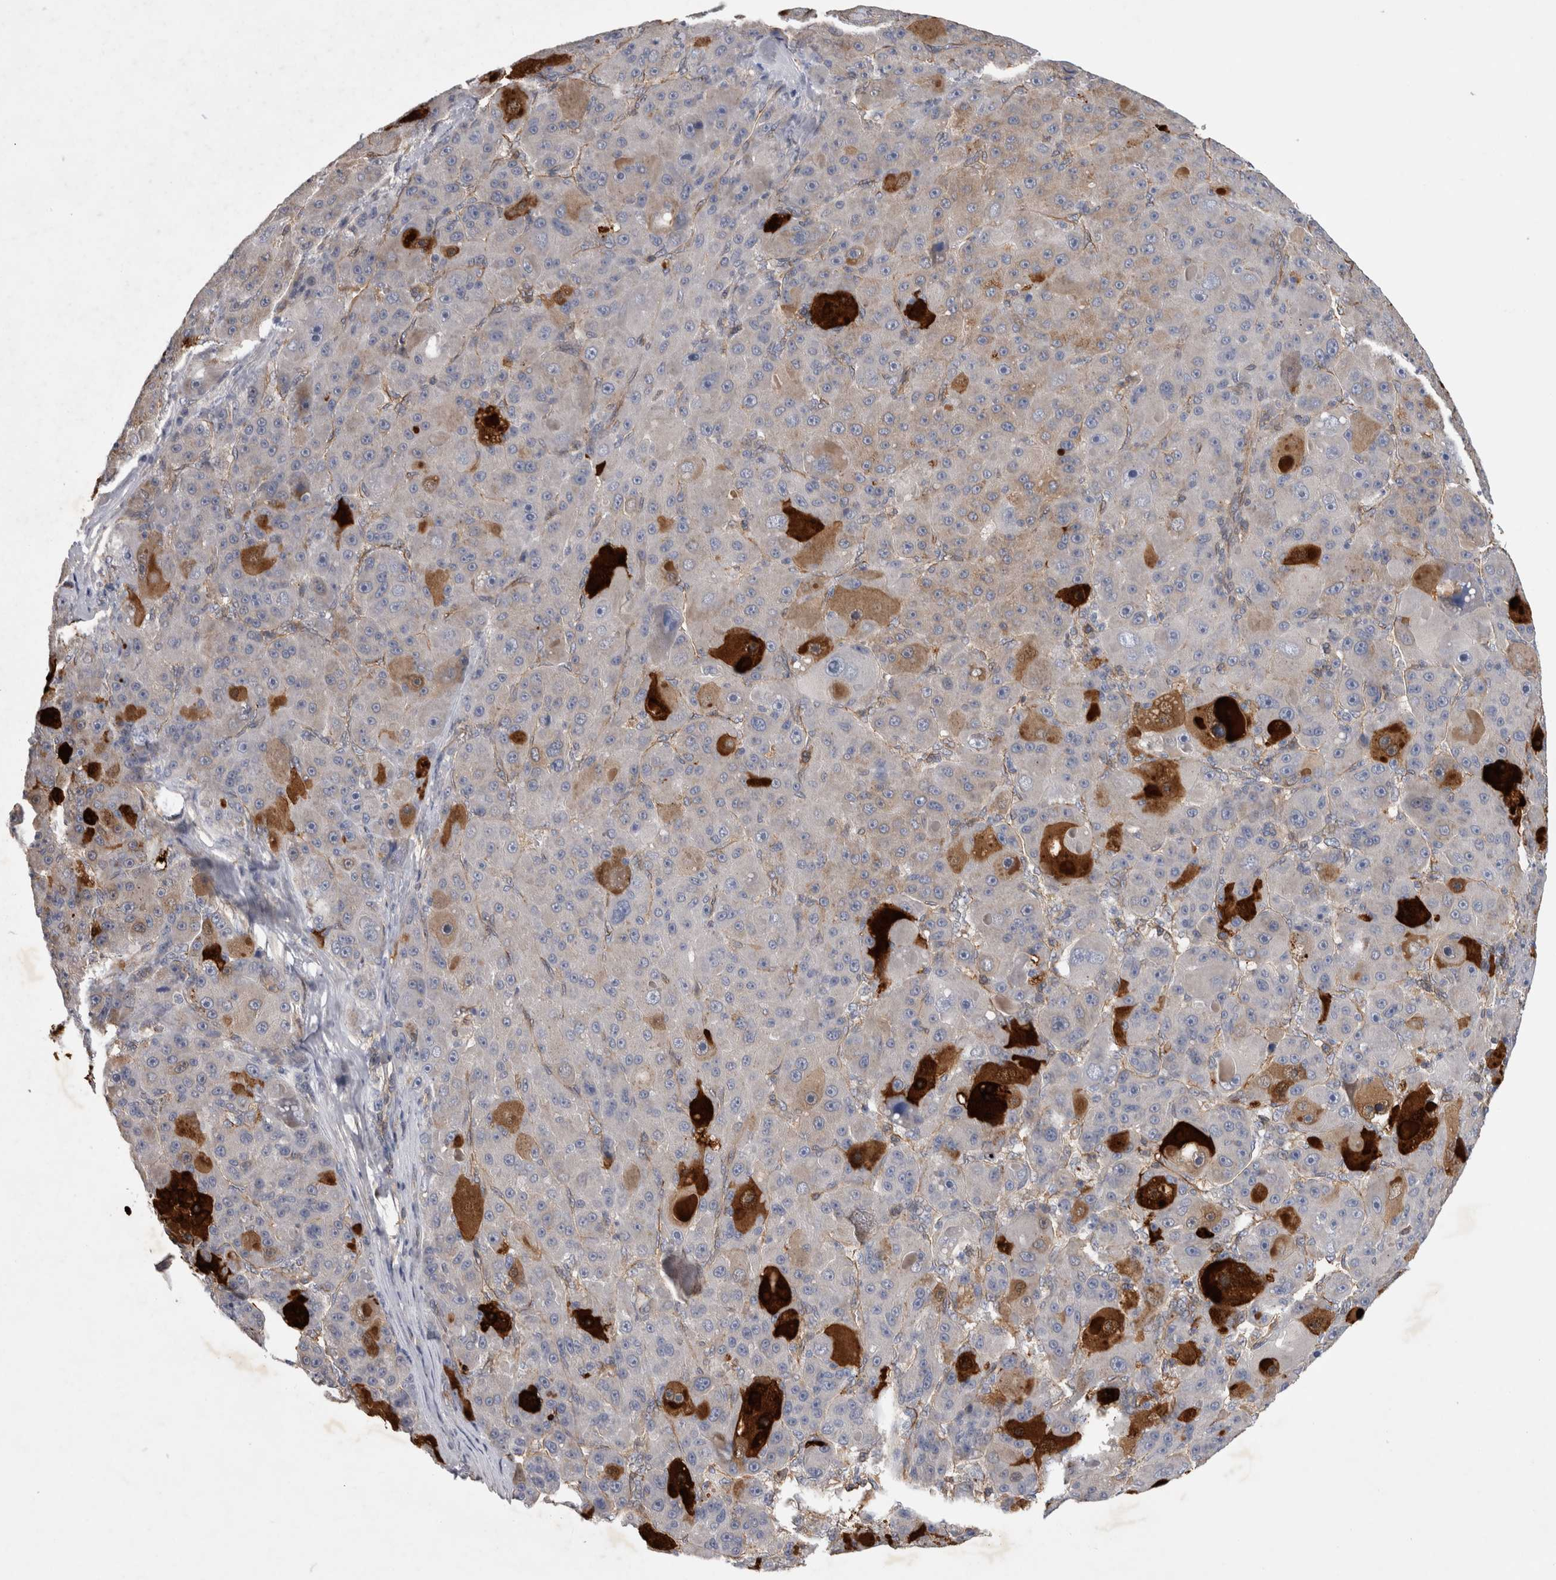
{"staining": {"intensity": "strong", "quantity": "<25%", "location": "cytoplasmic/membranous"}, "tissue": "liver cancer", "cell_type": "Tumor cells", "image_type": "cancer", "snomed": [{"axis": "morphology", "description": "Carcinoma, Hepatocellular, NOS"}, {"axis": "topography", "description": "Liver"}], "caption": "Strong cytoplasmic/membranous staining is seen in about <25% of tumor cells in liver hepatocellular carcinoma. Using DAB (3,3'-diaminobenzidine) (brown) and hematoxylin (blue) stains, captured at high magnification using brightfield microscopy.", "gene": "ANKFY1", "patient": {"sex": "male", "age": 76}}